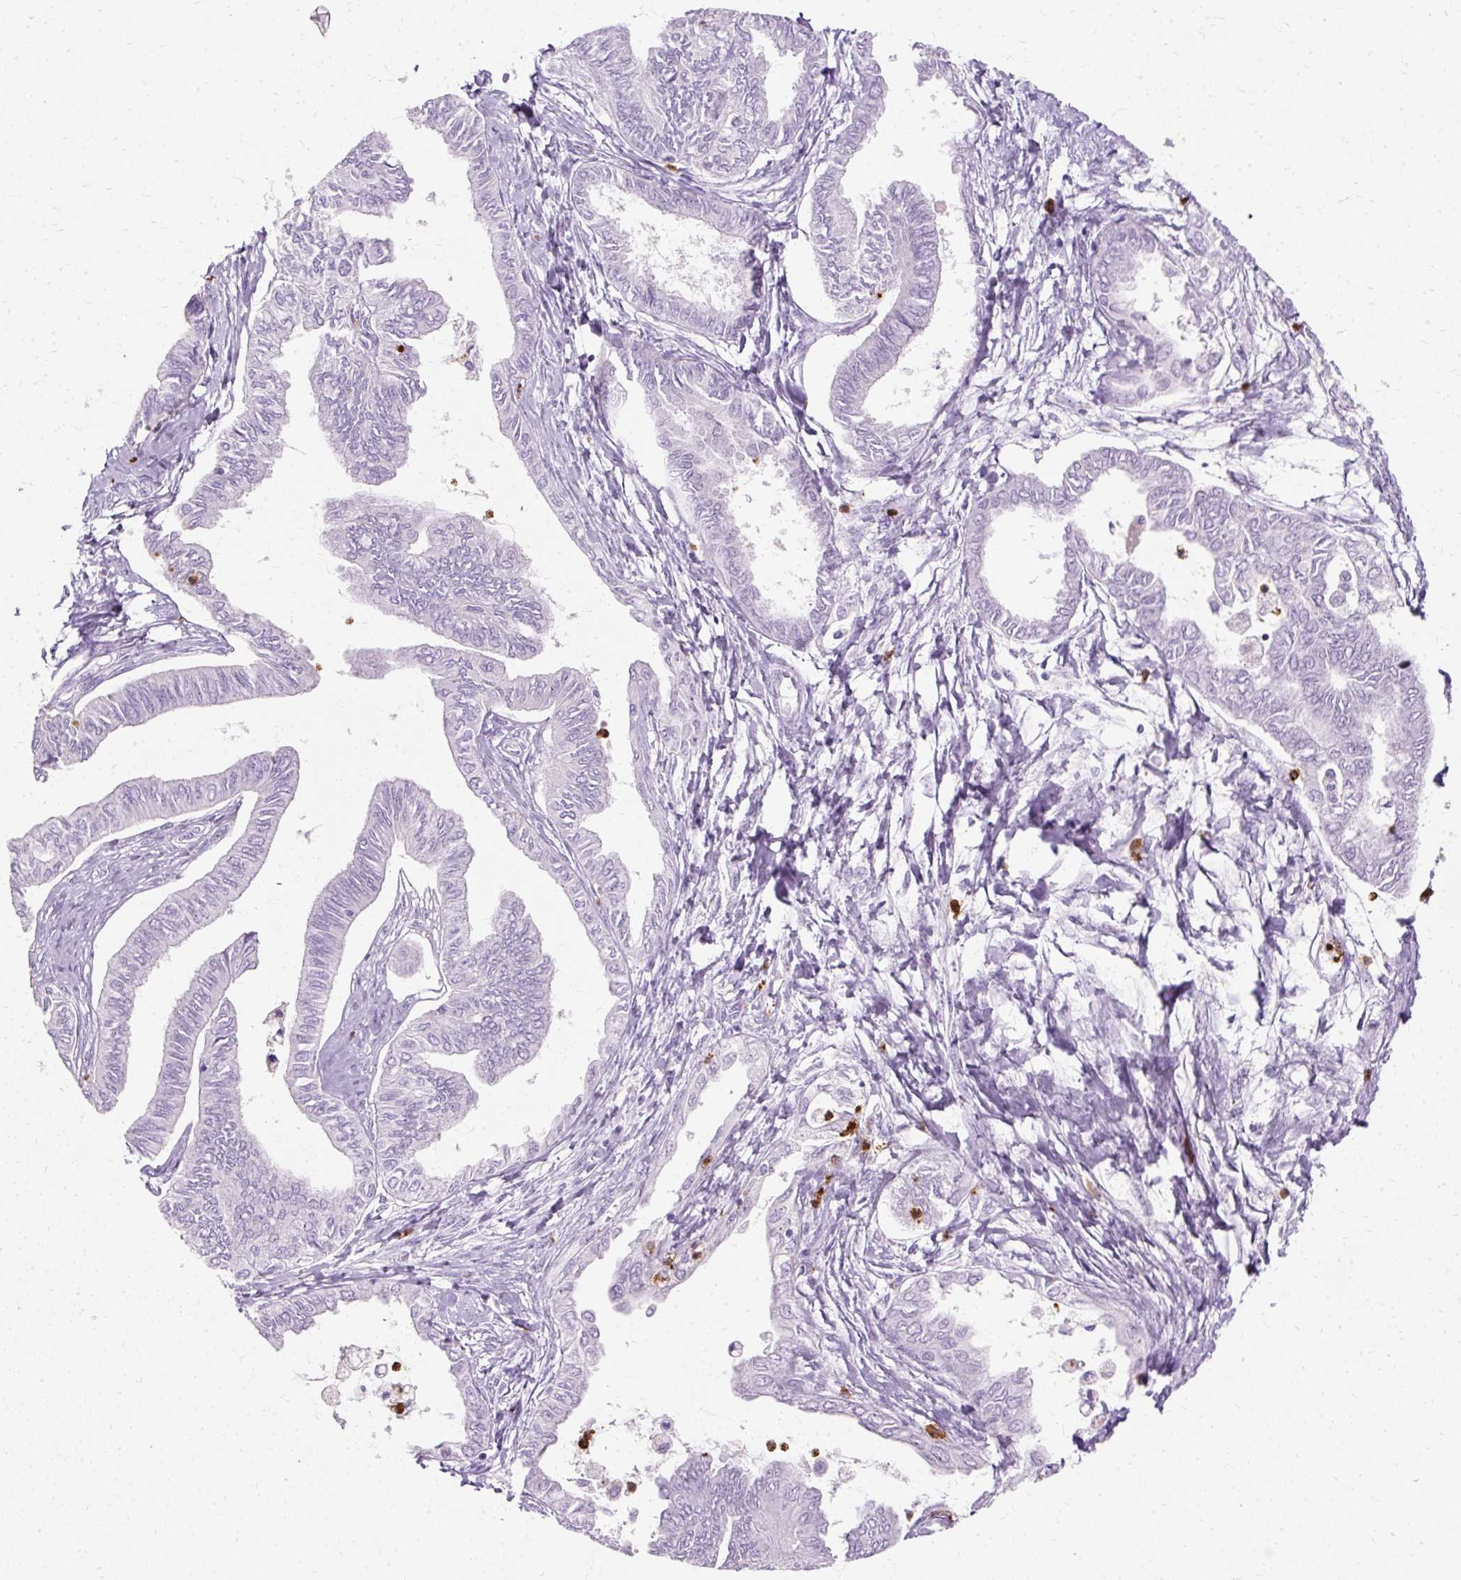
{"staining": {"intensity": "negative", "quantity": "none", "location": "none"}, "tissue": "ovarian cancer", "cell_type": "Tumor cells", "image_type": "cancer", "snomed": [{"axis": "morphology", "description": "Carcinoma, endometroid"}, {"axis": "topography", "description": "Ovary"}], "caption": "Photomicrograph shows no significant protein staining in tumor cells of ovarian cancer. (Stains: DAB immunohistochemistry (IHC) with hematoxylin counter stain, Microscopy: brightfield microscopy at high magnification).", "gene": "DEFA1", "patient": {"sex": "female", "age": 70}}